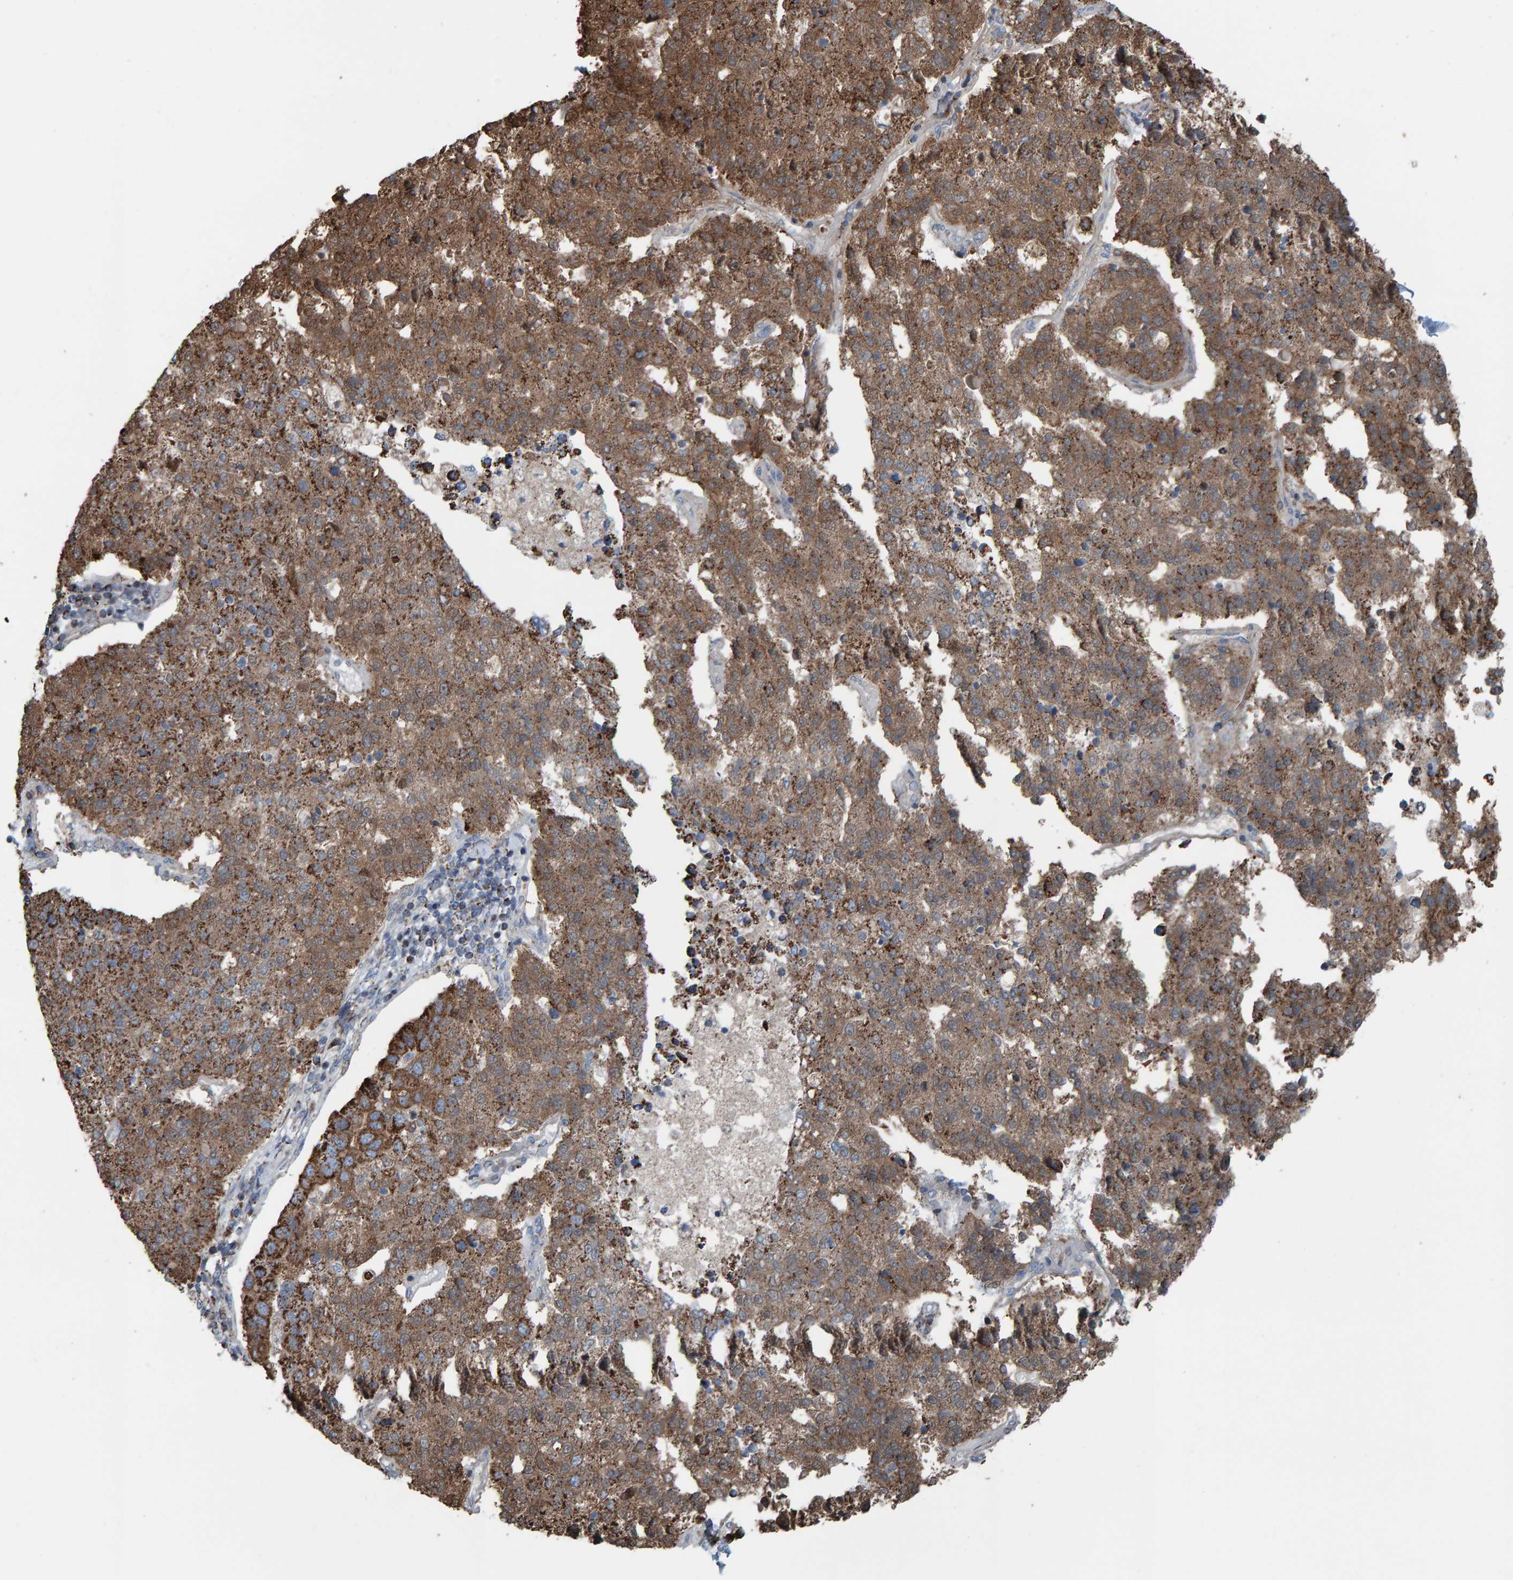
{"staining": {"intensity": "moderate", "quantity": ">75%", "location": "cytoplasmic/membranous"}, "tissue": "pancreatic cancer", "cell_type": "Tumor cells", "image_type": "cancer", "snomed": [{"axis": "morphology", "description": "Adenocarcinoma, NOS"}, {"axis": "topography", "description": "Pancreas"}], "caption": "Immunohistochemistry (IHC) image of neoplastic tissue: adenocarcinoma (pancreatic) stained using immunohistochemistry (IHC) demonstrates medium levels of moderate protein expression localized specifically in the cytoplasmic/membranous of tumor cells, appearing as a cytoplasmic/membranous brown color.", "gene": "ZNF48", "patient": {"sex": "female", "age": 61}}